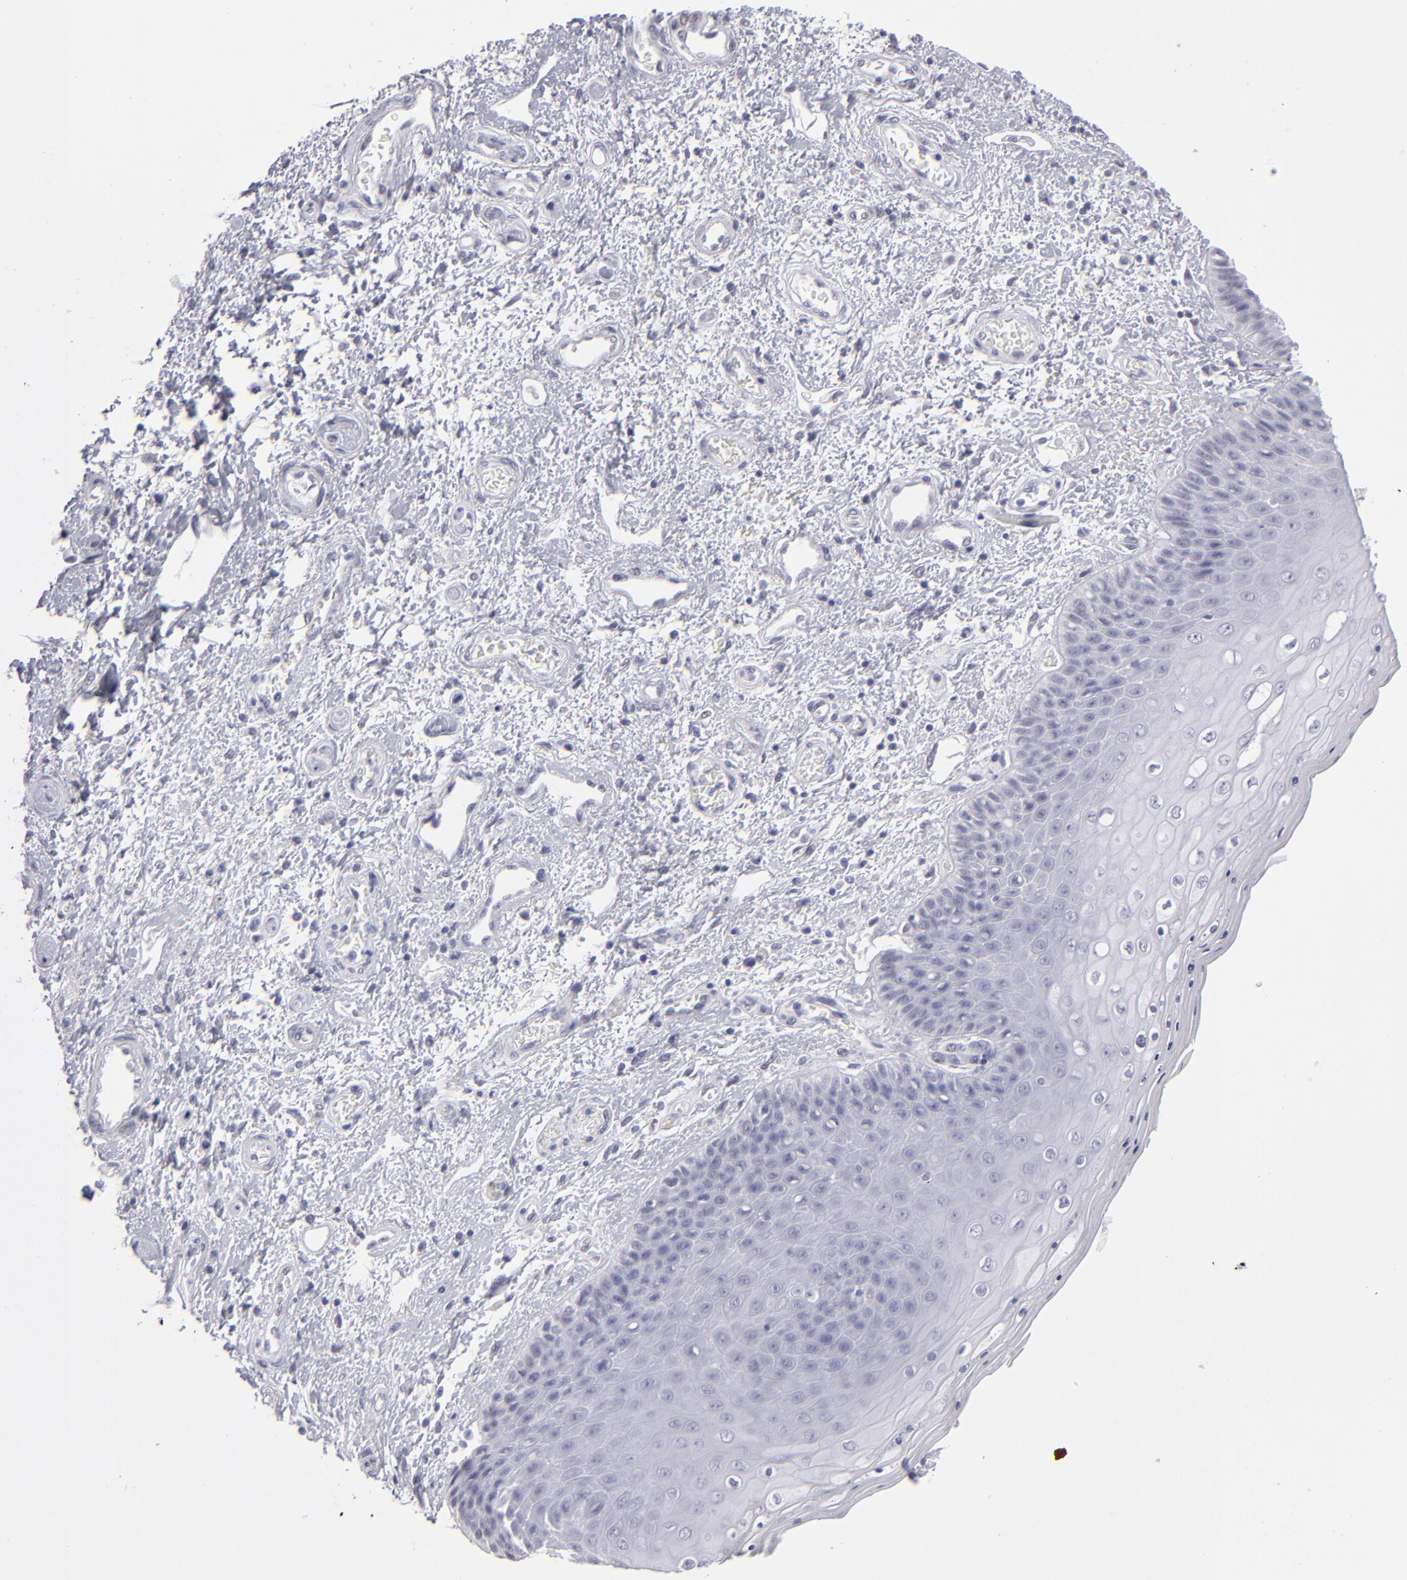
{"staining": {"intensity": "negative", "quantity": "none", "location": "none"}, "tissue": "skin", "cell_type": "Epidermal cells", "image_type": "normal", "snomed": [{"axis": "morphology", "description": "Normal tissue, NOS"}, {"axis": "topography", "description": "Anal"}], "caption": "The micrograph reveals no staining of epidermal cells in unremarkable skin.", "gene": "ALDOB", "patient": {"sex": "female", "age": 46}}